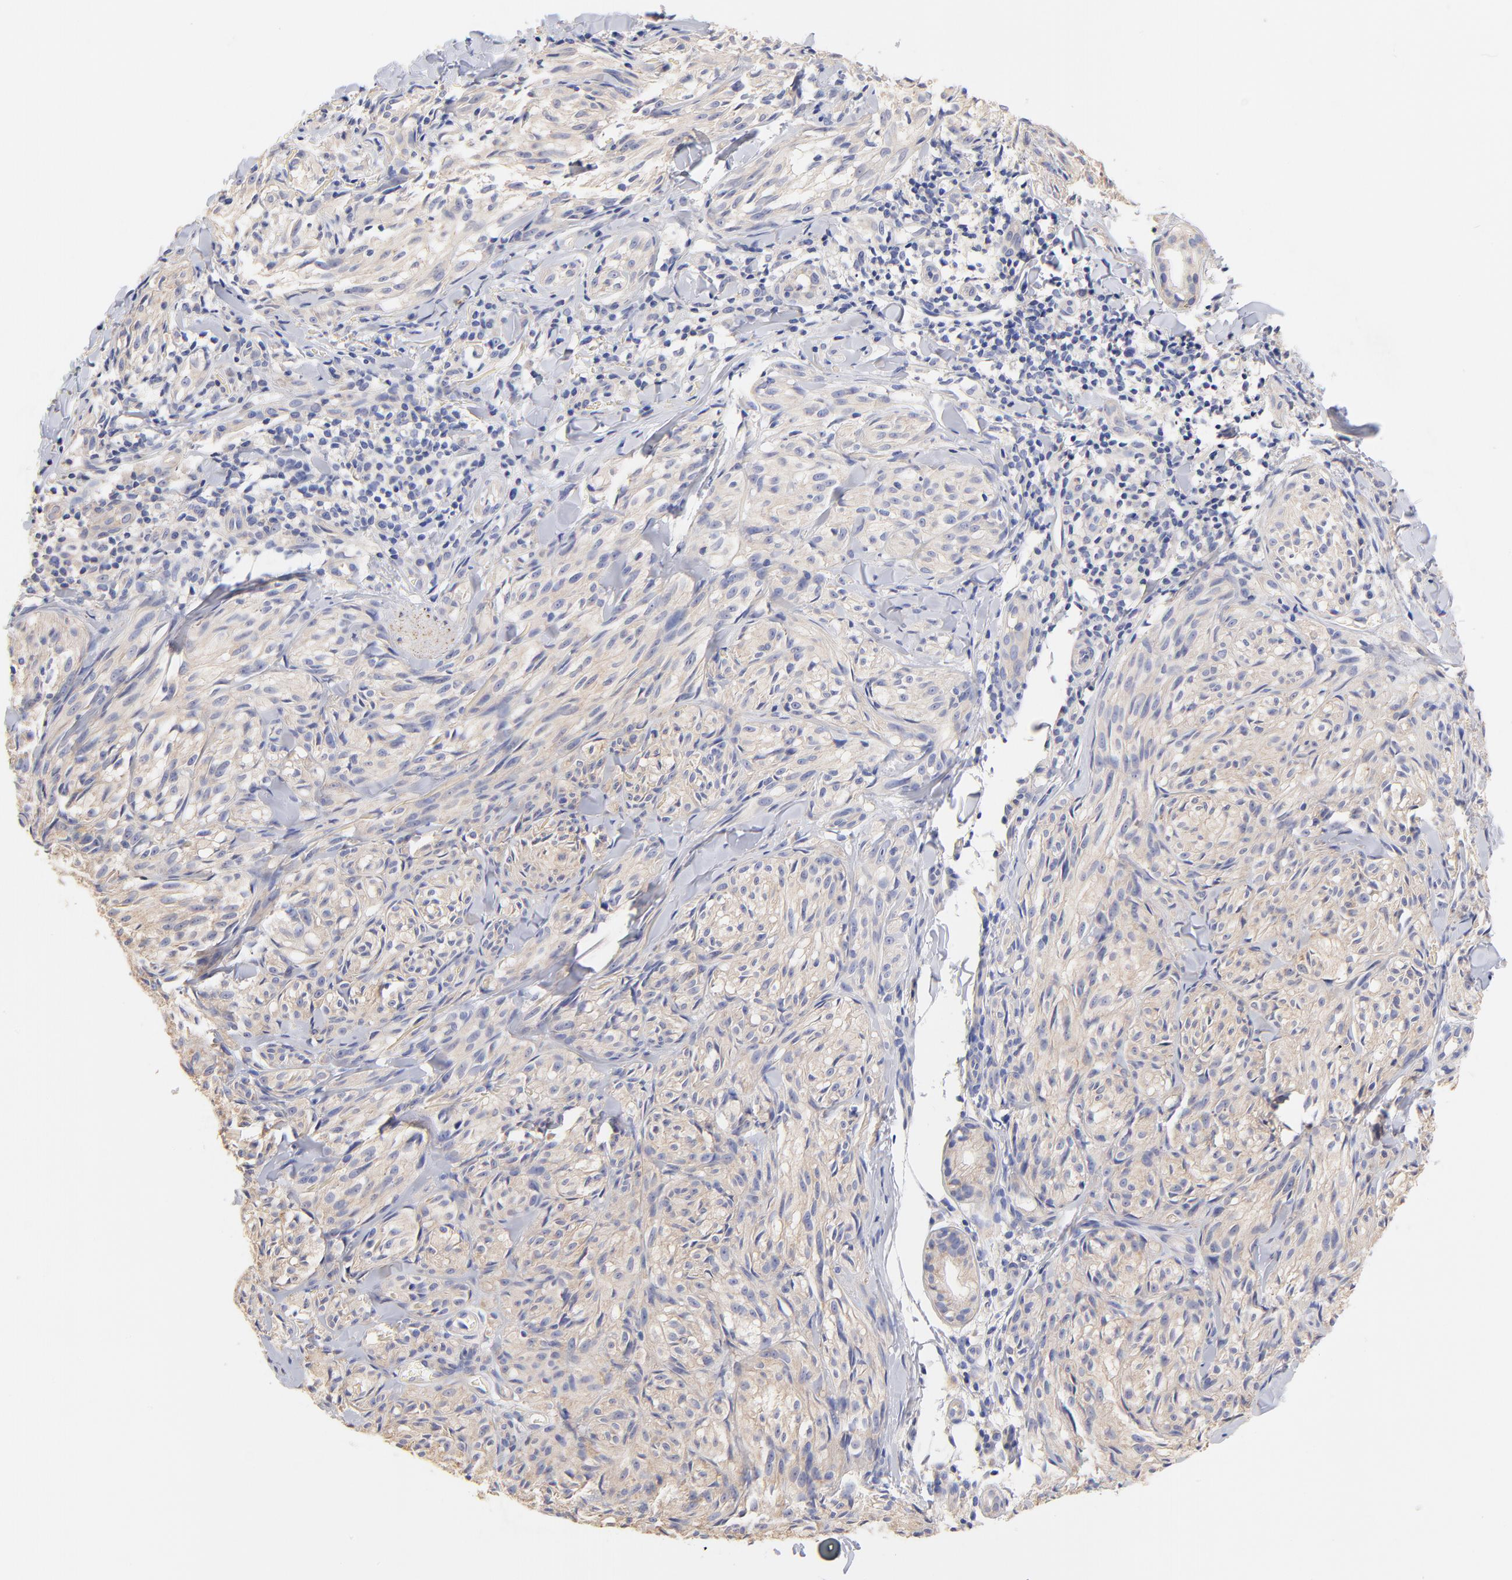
{"staining": {"intensity": "weak", "quantity": ">75%", "location": "cytoplasmic/membranous"}, "tissue": "melanoma", "cell_type": "Tumor cells", "image_type": "cancer", "snomed": [{"axis": "morphology", "description": "Malignant melanoma, Metastatic site"}, {"axis": "topography", "description": "Skin"}], "caption": "A photomicrograph showing weak cytoplasmic/membranous positivity in about >75% of tumor cells in malignant melanoma (metastatic site), as visualized by brown immunohistochemical staining.", "gene": "HS3ST1", "patient": {"sex": "female", "age": 66}}